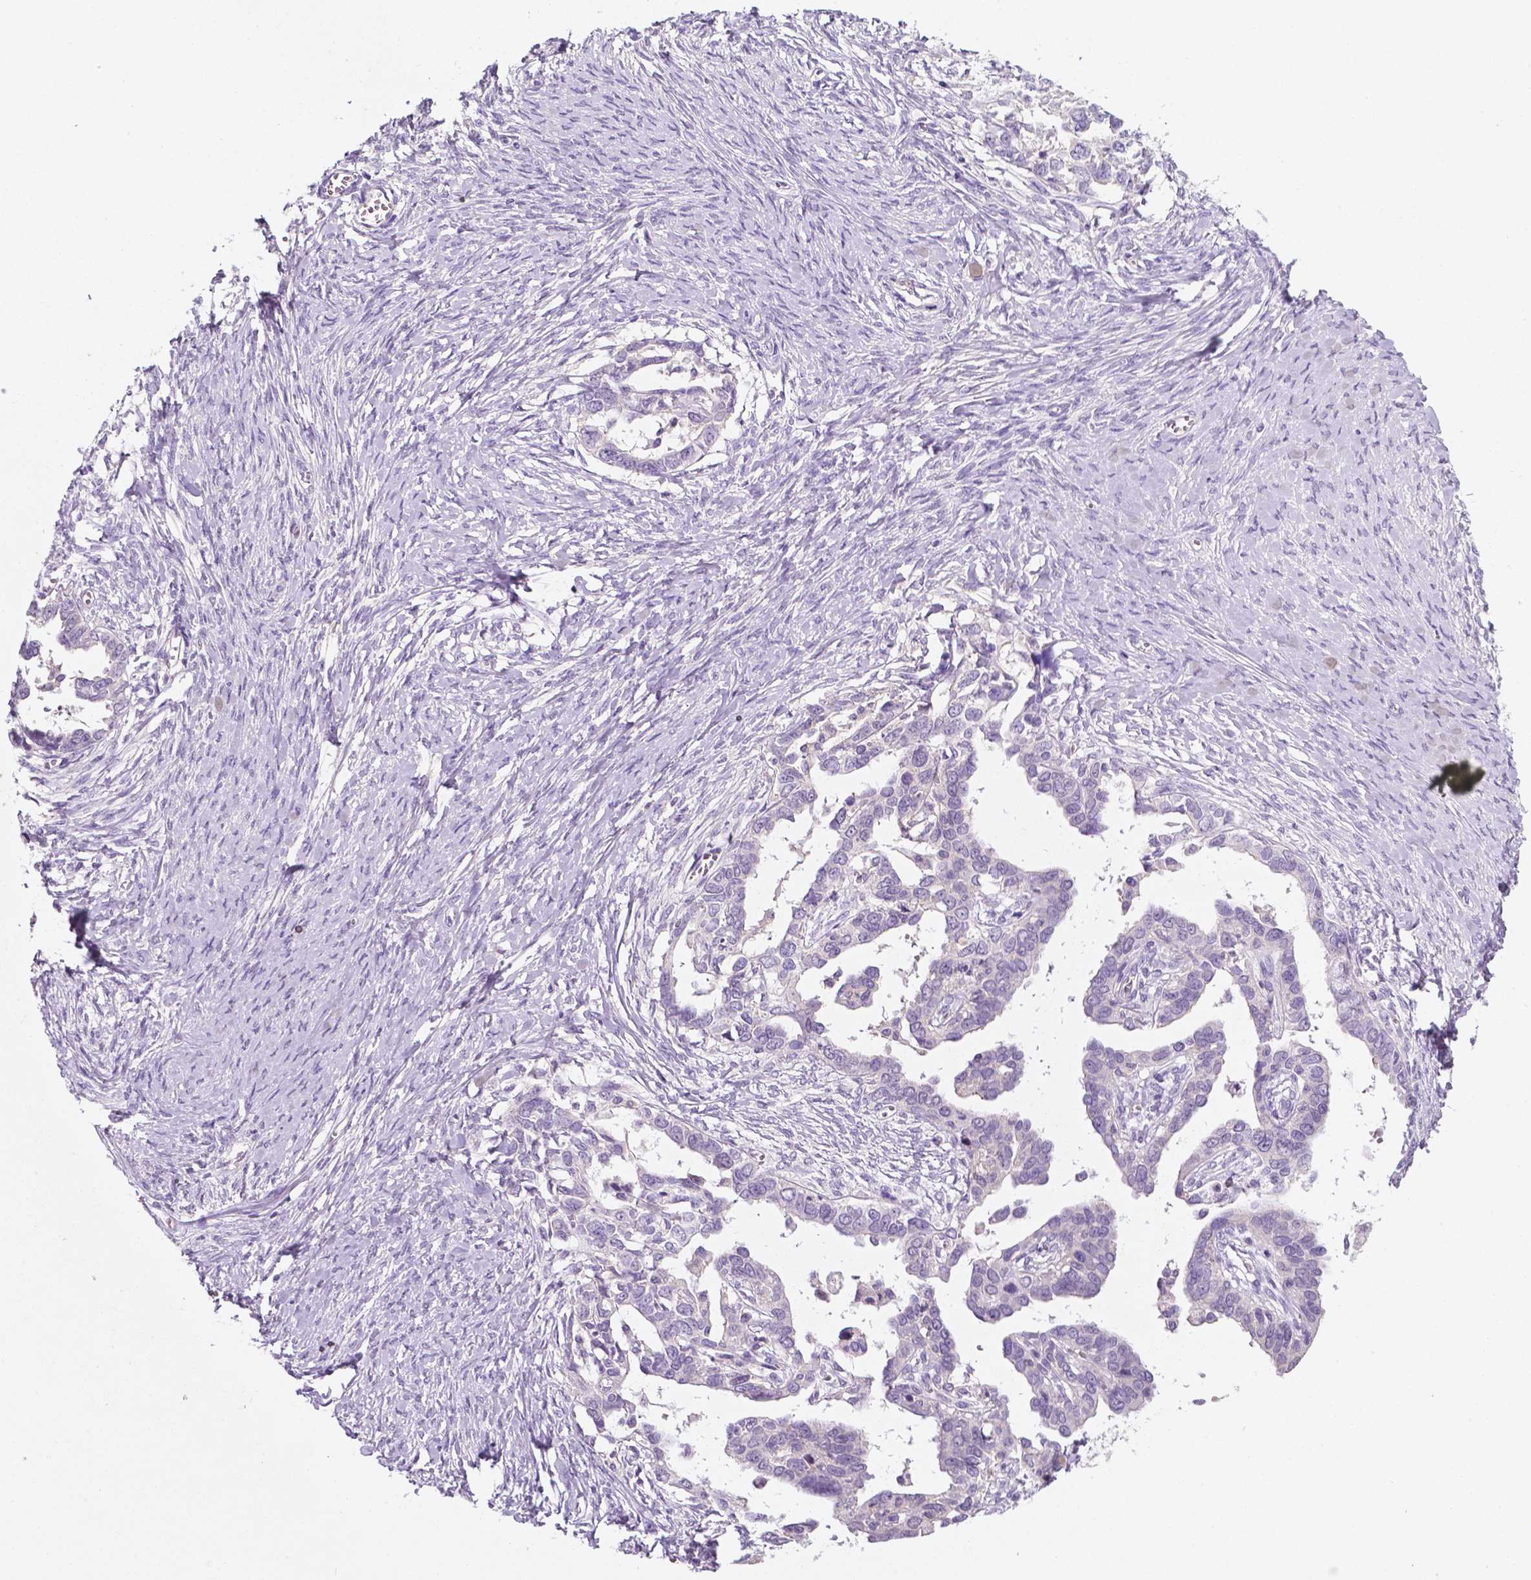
{"staining": {"intensity": "negative", "quantity": "none", "location": "none"}, "tissue": "ovarian cancer", "cell_type": "Tumor cells", "image_type": "cancer", "snomed": [{"axis": "morphology", "description": "Cystadenocarcinoma, serous, NOS"}, {"axis": "topography", "description": "Ovary"}], "caption": "This is a histopathology image of immunohistochemistry (IHC) staining of ovarian cancer, which shows no staining in tumor cells.", "gene": "EGFR", "patient": {"sex": "female", "age": 69}}